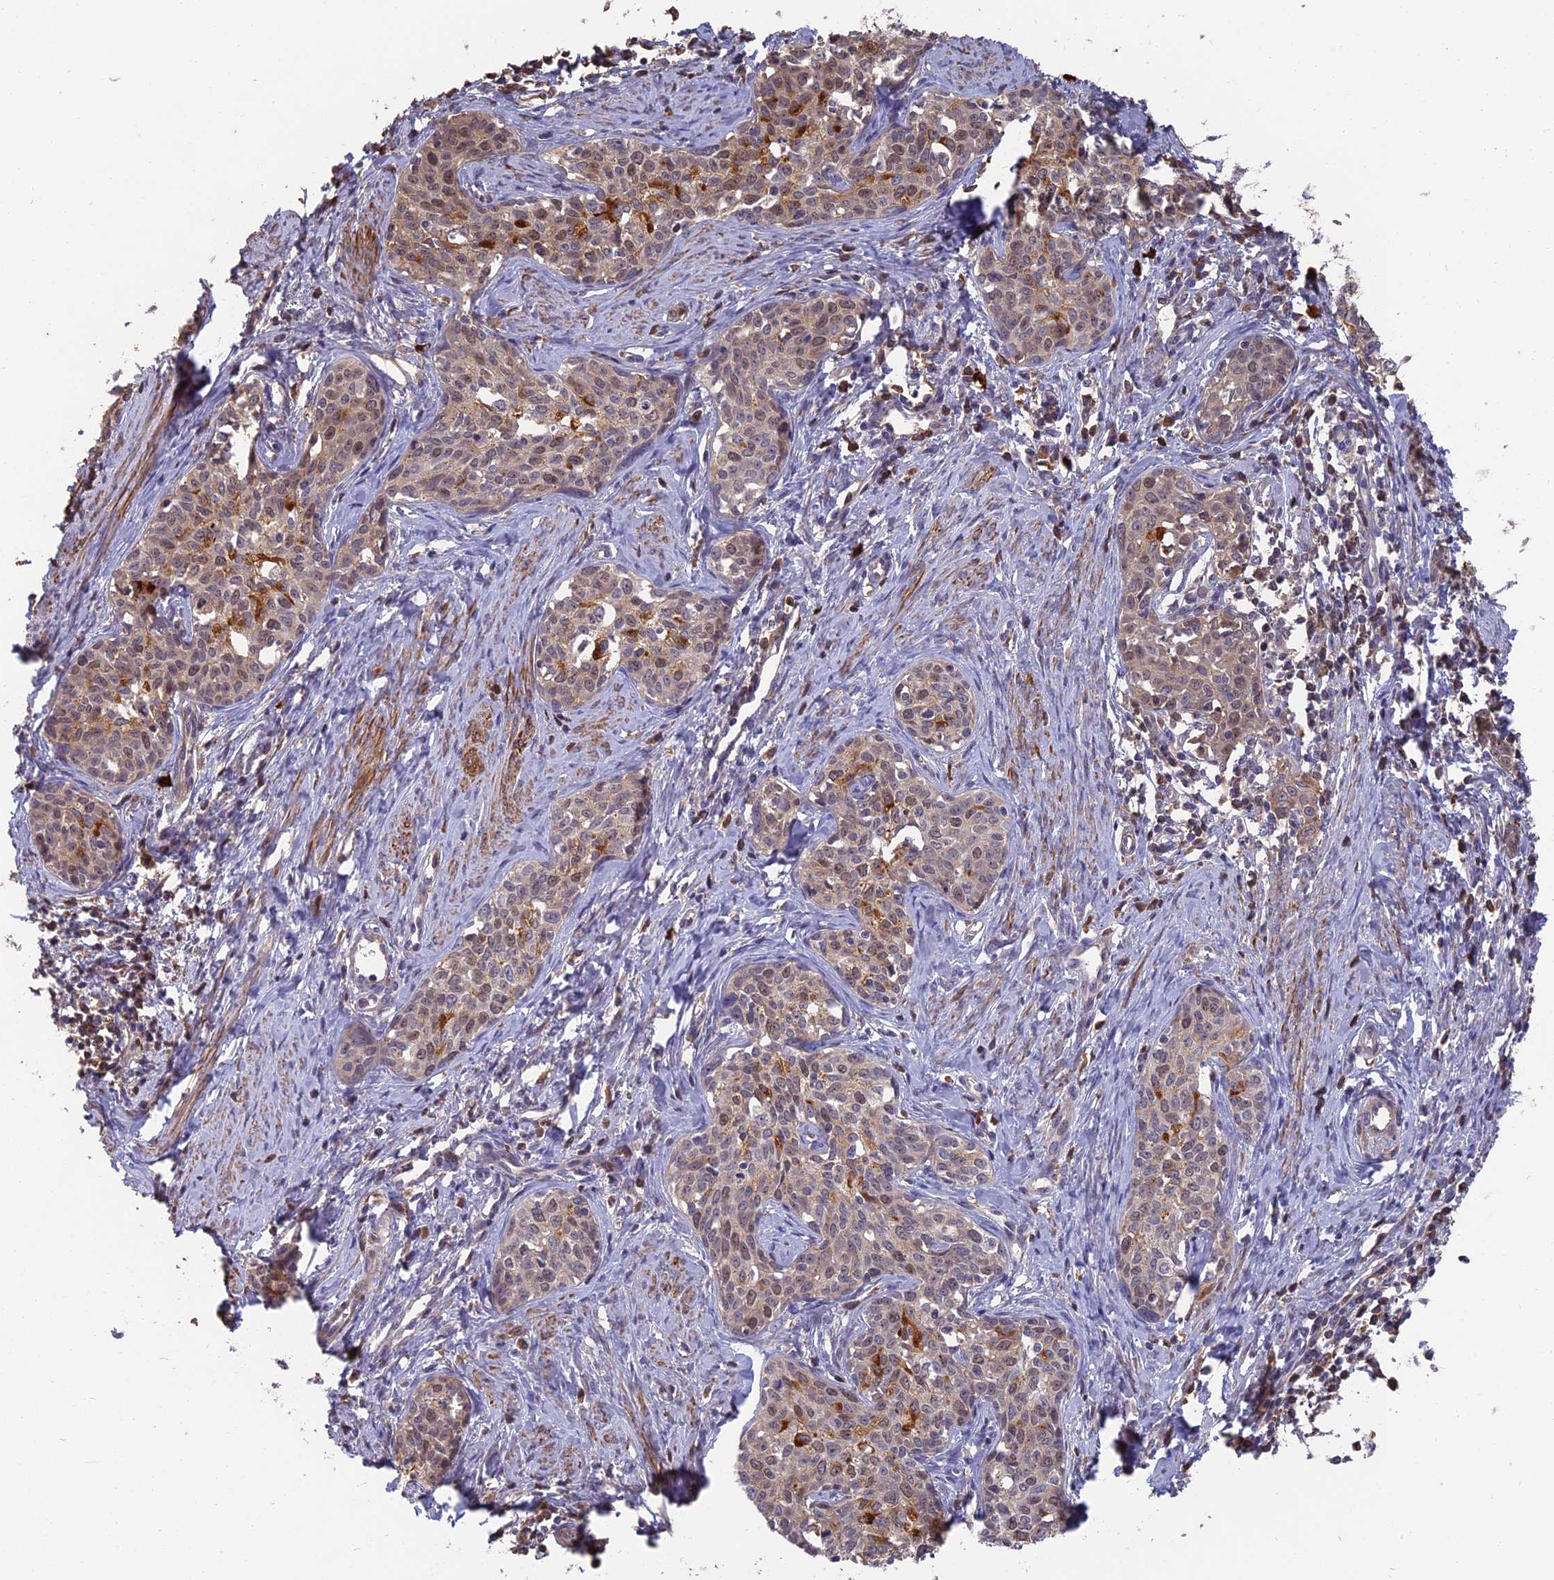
{"staining": {"intensity": "moderate", "quantity": "25%-75%", "location": "cytoplasmic/membranous"}, "tissue": "cervical cancer", "cell_type": "Tumor cells", "image_type": "cancer", "snomed": [{"axis": "morphology", "description": "Squamous cell carcinoma, NOS"}, {"axis": "topography", "description": "Cervix"}], "caption": "Brown immunohistochemical staining in cervical cancer shows moderate cytoplasmic/membranous expression in about 25%-75% of tumor cells.", "gene": "ERMAP", "patient": {"sex": "female", "age": 52}}